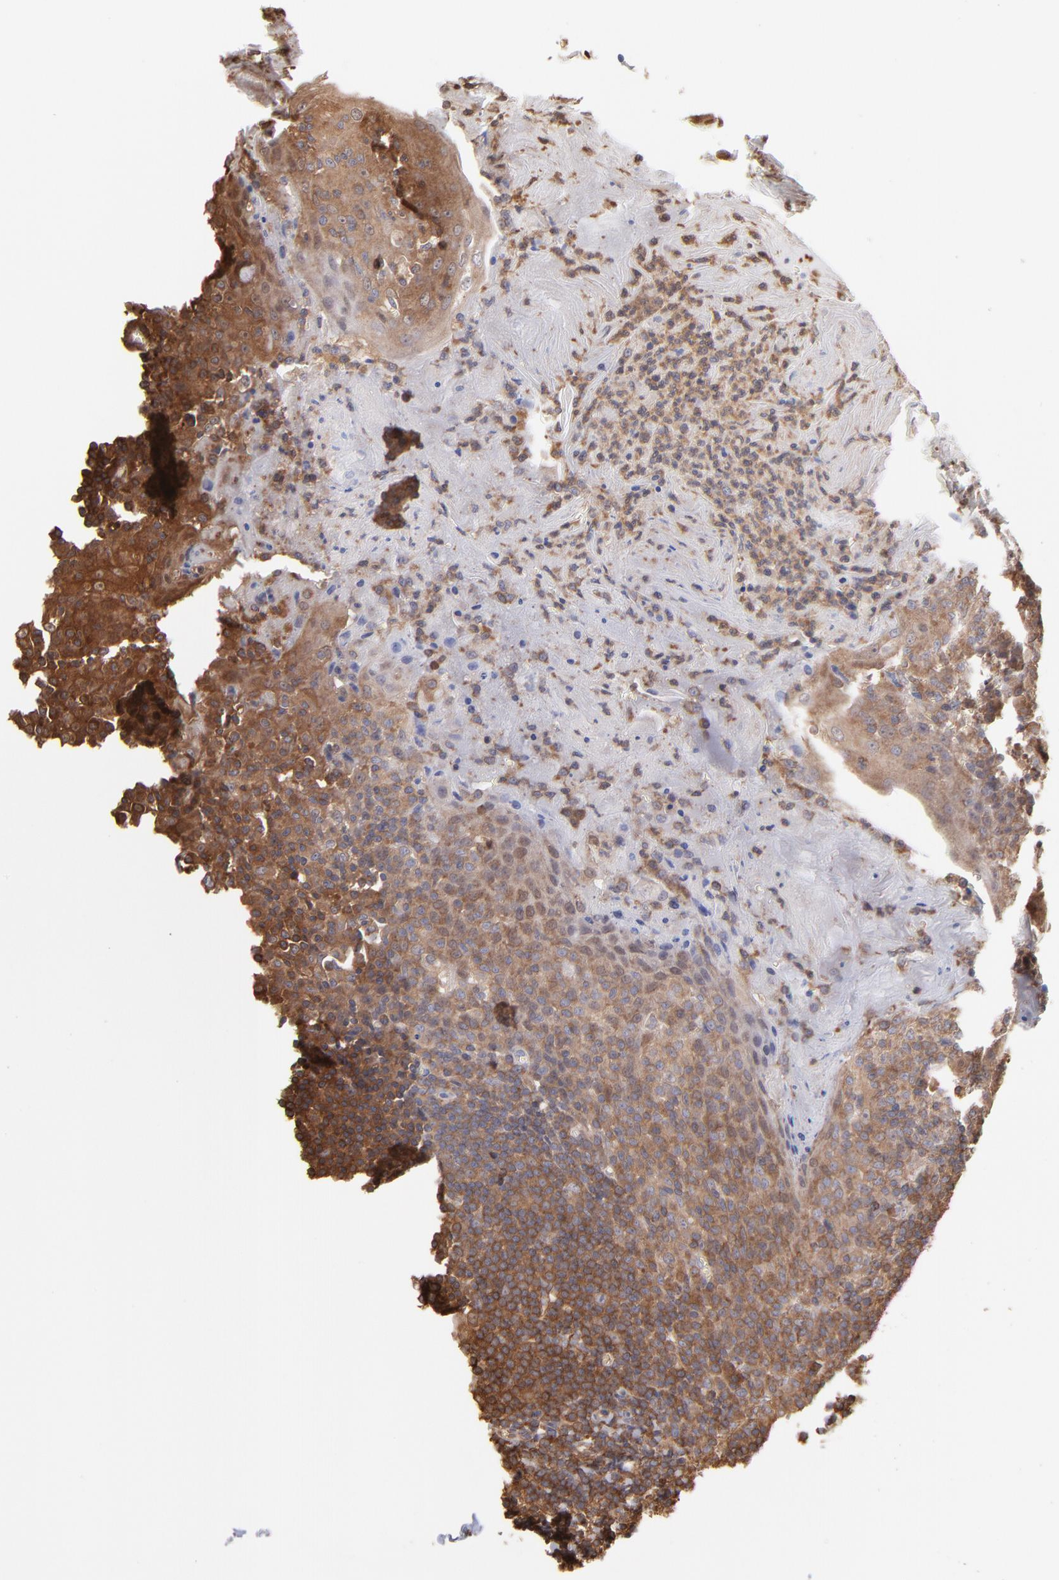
{"staining": {"intensity": "strong", "quantity": ">75%", "location": "cytoplasmic/membranous"}, "tissue": "tonsil", "cell_type": "Germinal center cells", "image_type": "normal", "snomed": [{"axis": "morphology", "description": "Normal tissue, NOS"}, {"axis": "topography", "description": "Tonsil"}], "caption": "Germinal center cells reveal high levels of strong cytoplasmic/membranous expression in approximately >75% of cells in unremarkable human tonsil. Using DAB (brown) and hematoxylin (blue) stains, captured at high magnification using brightfield microscopy.", "gene": "MAP2K2", "patient": {"sex": "male", "age": 31}}